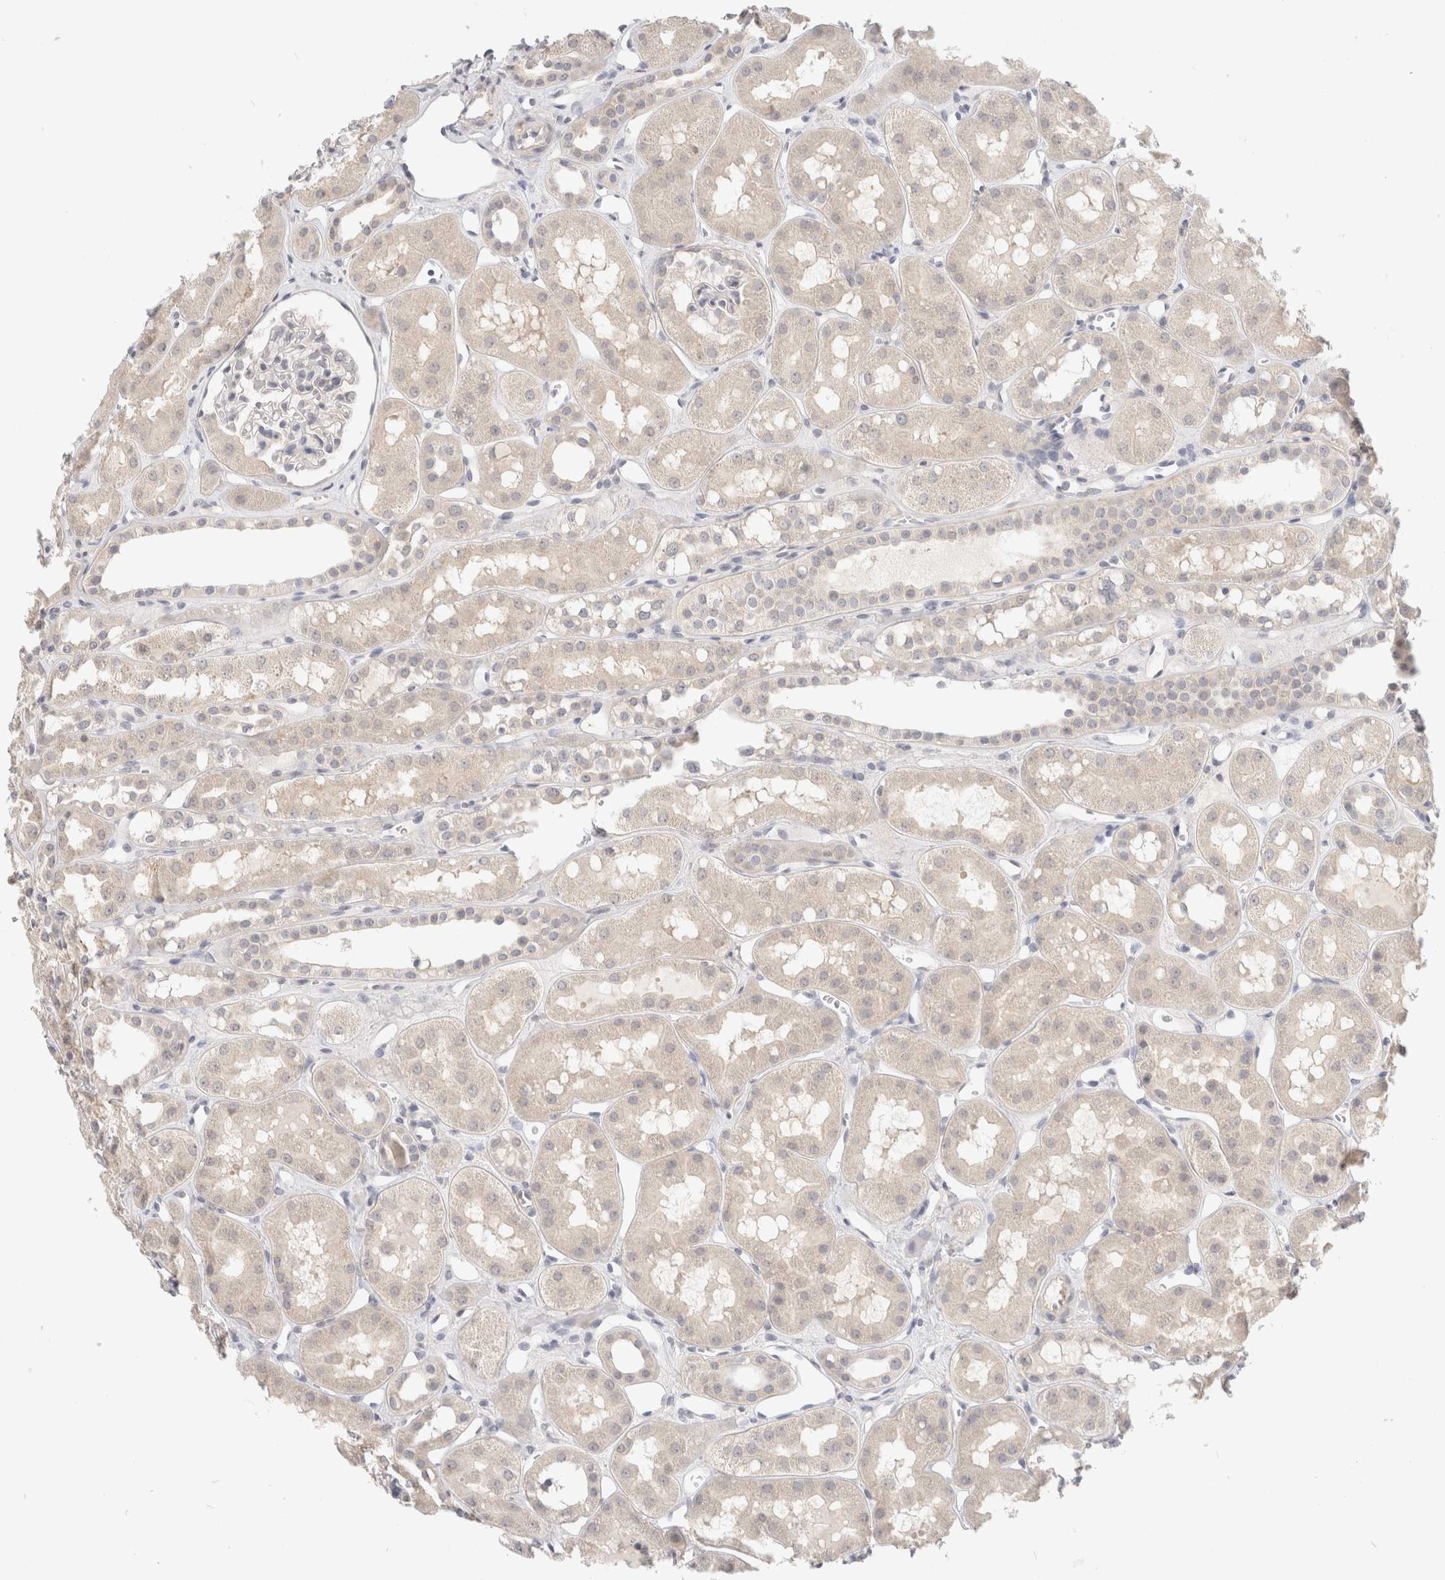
{"staining": {"intensity": "negative", "quantity": "none", "location": "none"}, "tissue": "kidney", "cell_type": "Cells in glomeruli", "image_type": "normal", "snomed": [{"axis": "morphology", "description": "Normal tissue, NOS"}, {"axis": "topography", "description": "Kidney"}], "caption": "The histopathology image shows no staining of cells in glomeruli in normal kidney.", "gene": "CHRM4", "patient": {"sex": "male", "age": 16}}